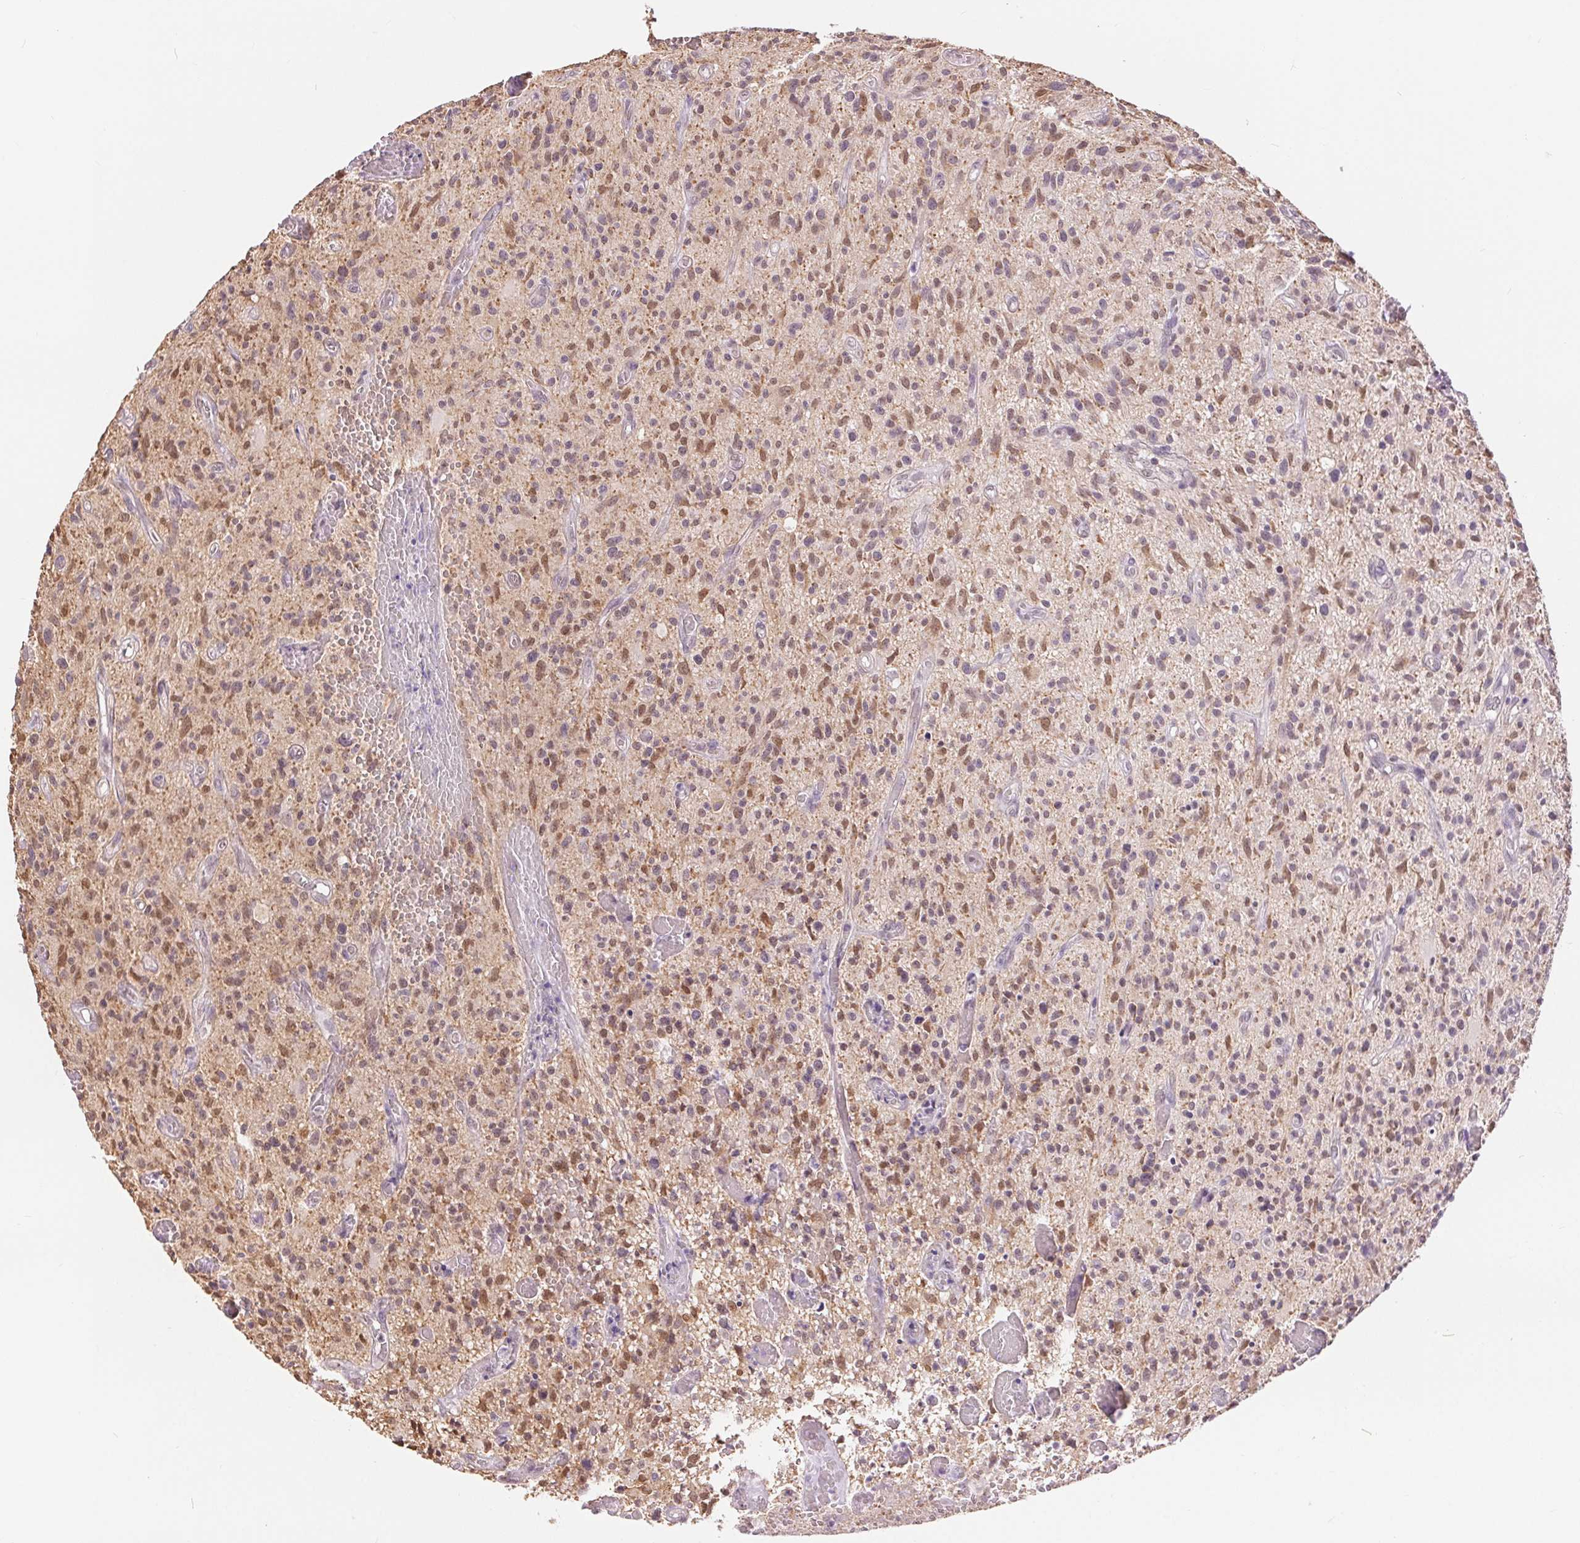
{"staining": {"intensity": "weak", "quantity": "25%-75%", "location": "cytoplasmic/membranous,nuclear"}, "tissue": "glioma", "cell_type": "Tumor cells", "image_type": "cancer", "snomed": [{"axis": "morphology", "description": "Glioma, malignant, High grade"}, {"axis": "topography", "description": "Brain"}], "caption": "DAB (3,3'-diaminobenzidine) immunohistochemical staining of glioma demonstrates weak cytoplasmic/membranous and nuclear protein expression in approximately 25%-75% of tumor cells.", "gene": "POU2F2", "patient": {"sex": "male", "age": 75}}